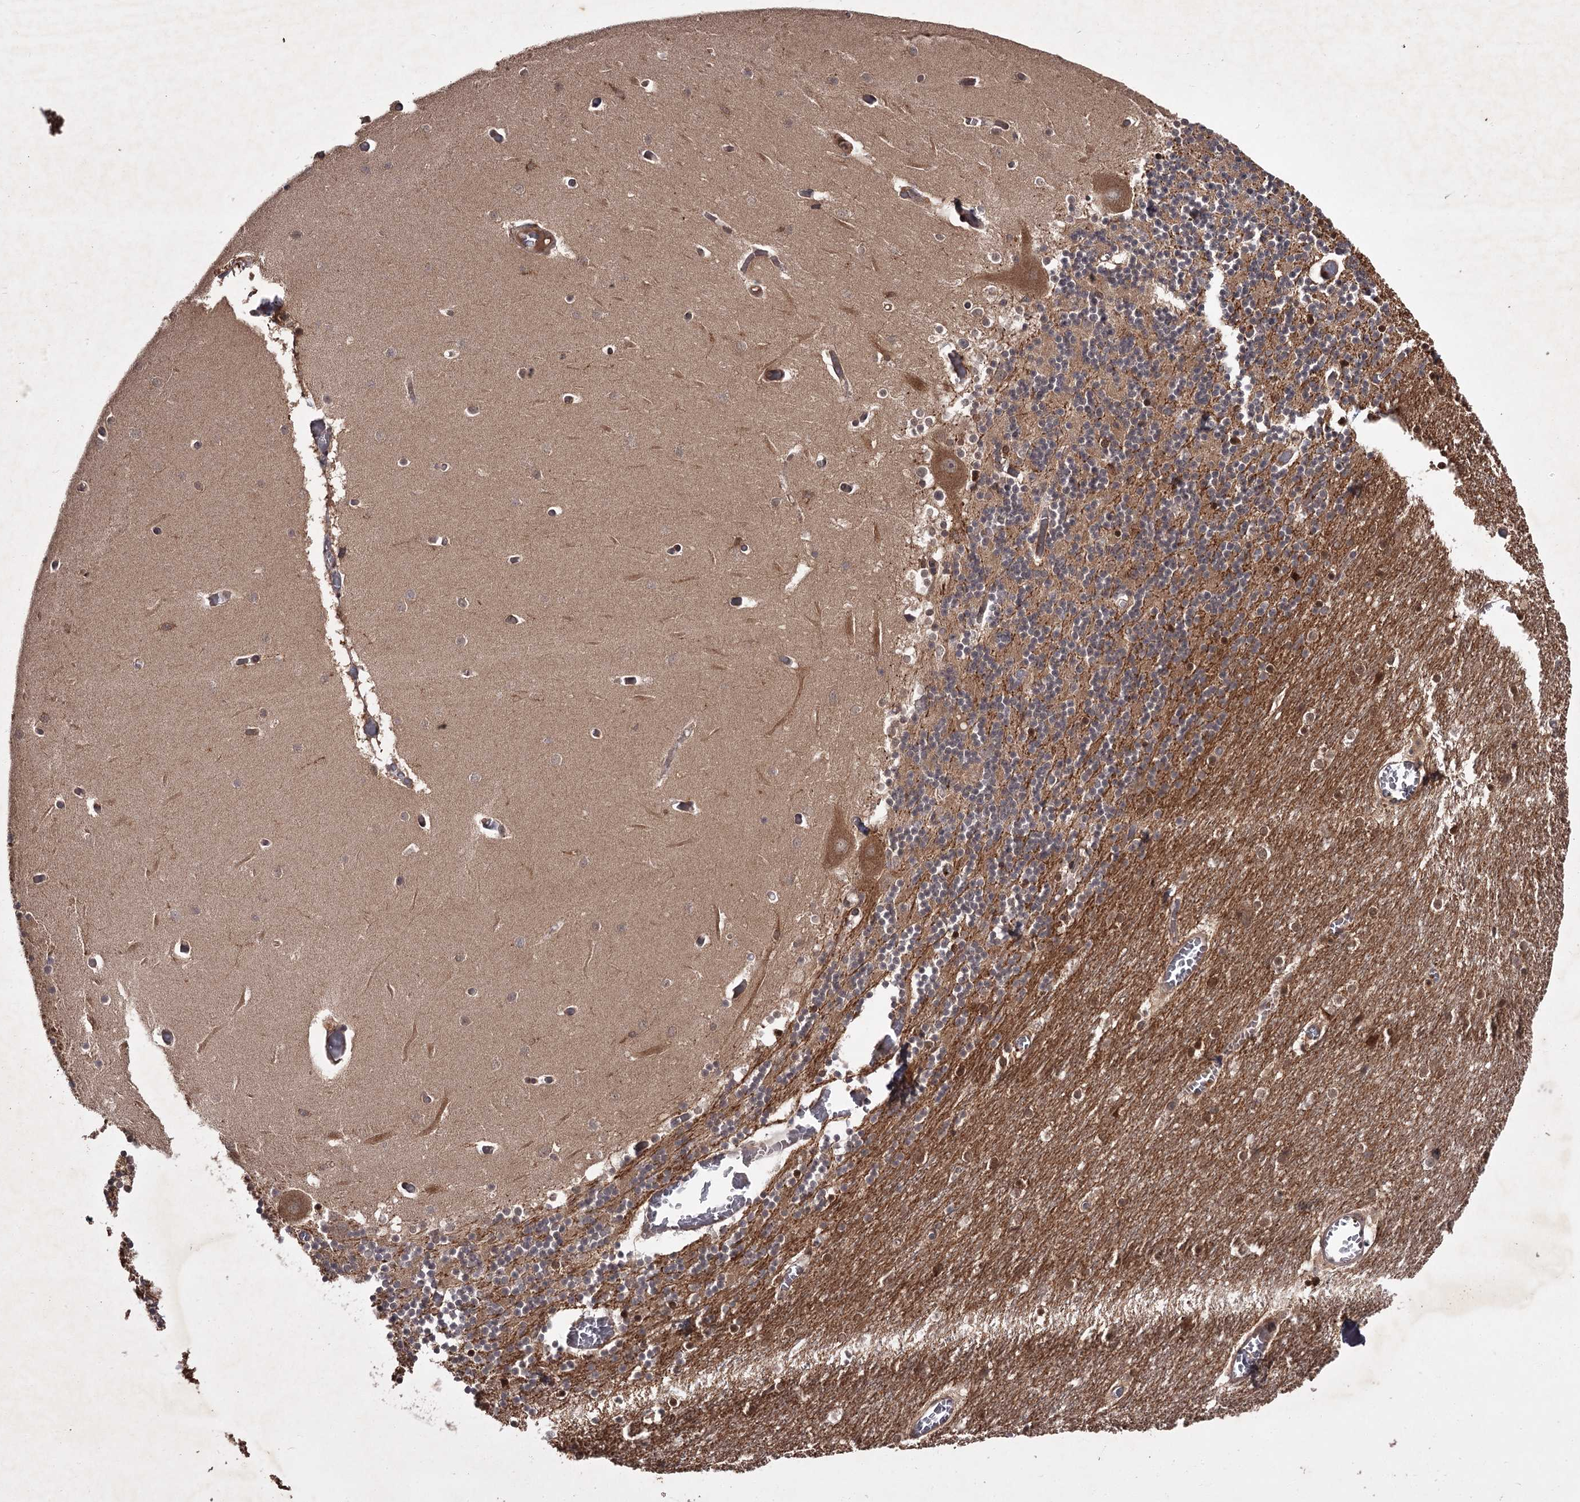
{"staining": {"intensity": "moderate", "quantity": "25%-75%", "location": "cytoplasmic/membranous"}, "tissue": "cerebellum", "cell_type": "Cells in granular layer", "image_type": "normal", "snomed": [{"axis": "morphology", "description": "Normal tissue, NOS"}, {"axis": "topography", "description": "Cerebellum"}], "caption": "Immunohistochemistry (IHC) micrograph of unremarkable cerebellum stained for a protein (brown), which exhibits medium levels of moderate cytoplasmic/membranous expression in approximately 25%-75% of cells in granular layer.", "gene": "TBC1D23", "patient": {"sex": "female", "age": 28}}